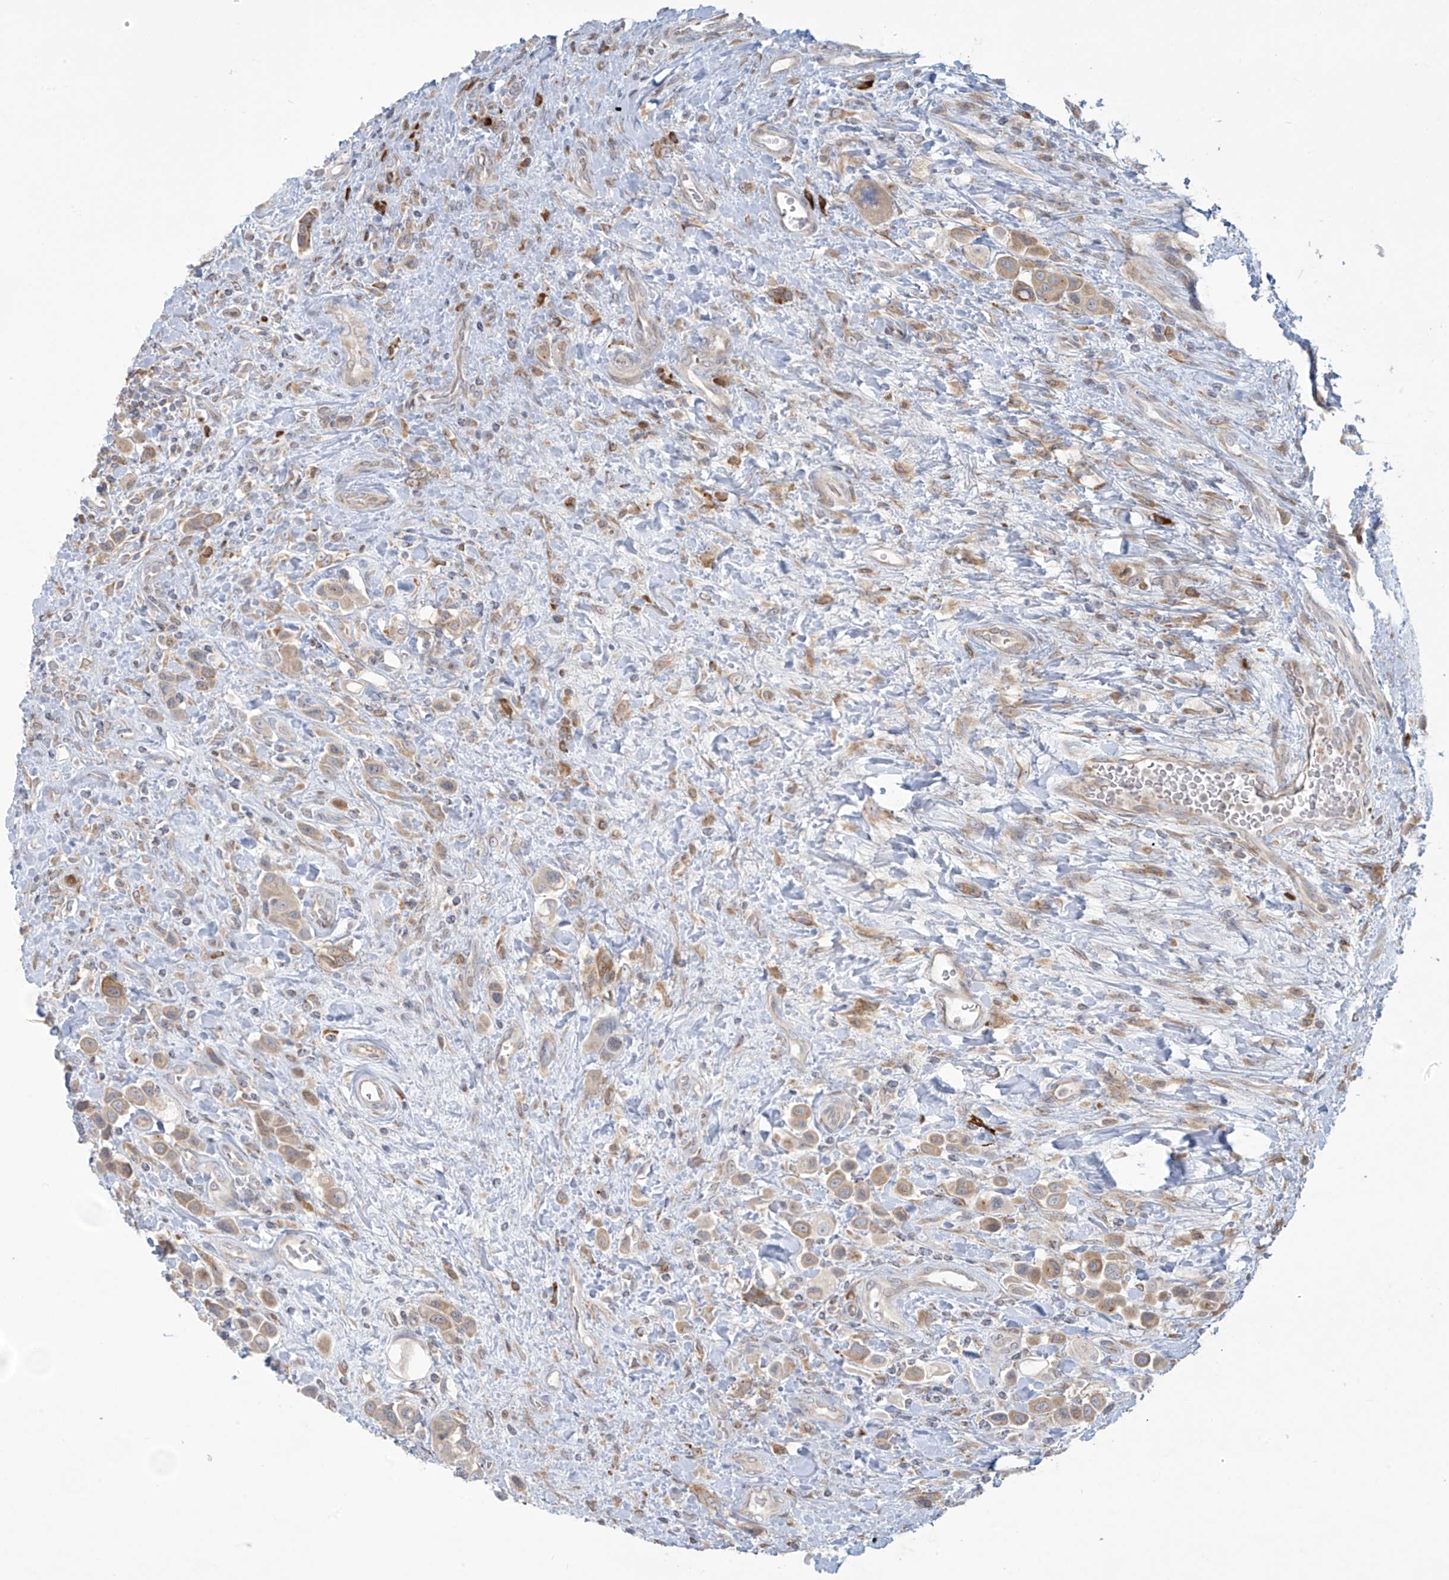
{"staining": {"intensity": "moderate", "quantity": ">75%", "location": "cytoplasmic/membranous"}, "tissue": "urothelial cancer", "cell_type": "Tumor cells", "image_type": "cancer", "snomed": [{"axis": "morphology", "description": "Urothelial carcinoma, High grade"}, {"axis": "topography", "description": "Urinary bladder"}], "caption": "Immunohistochemistry (IHC) of high-grade urothelial carcinoma shows medium levels of moderate cytoplasmic/membranous positivity in approximately >75% of tumor cells. Immunohistochemistry (IHC) stains the protein in brown and the nuclei are stained blue.", "gene": "PPAT", "patient": {"sex": "male", "age": 50}}